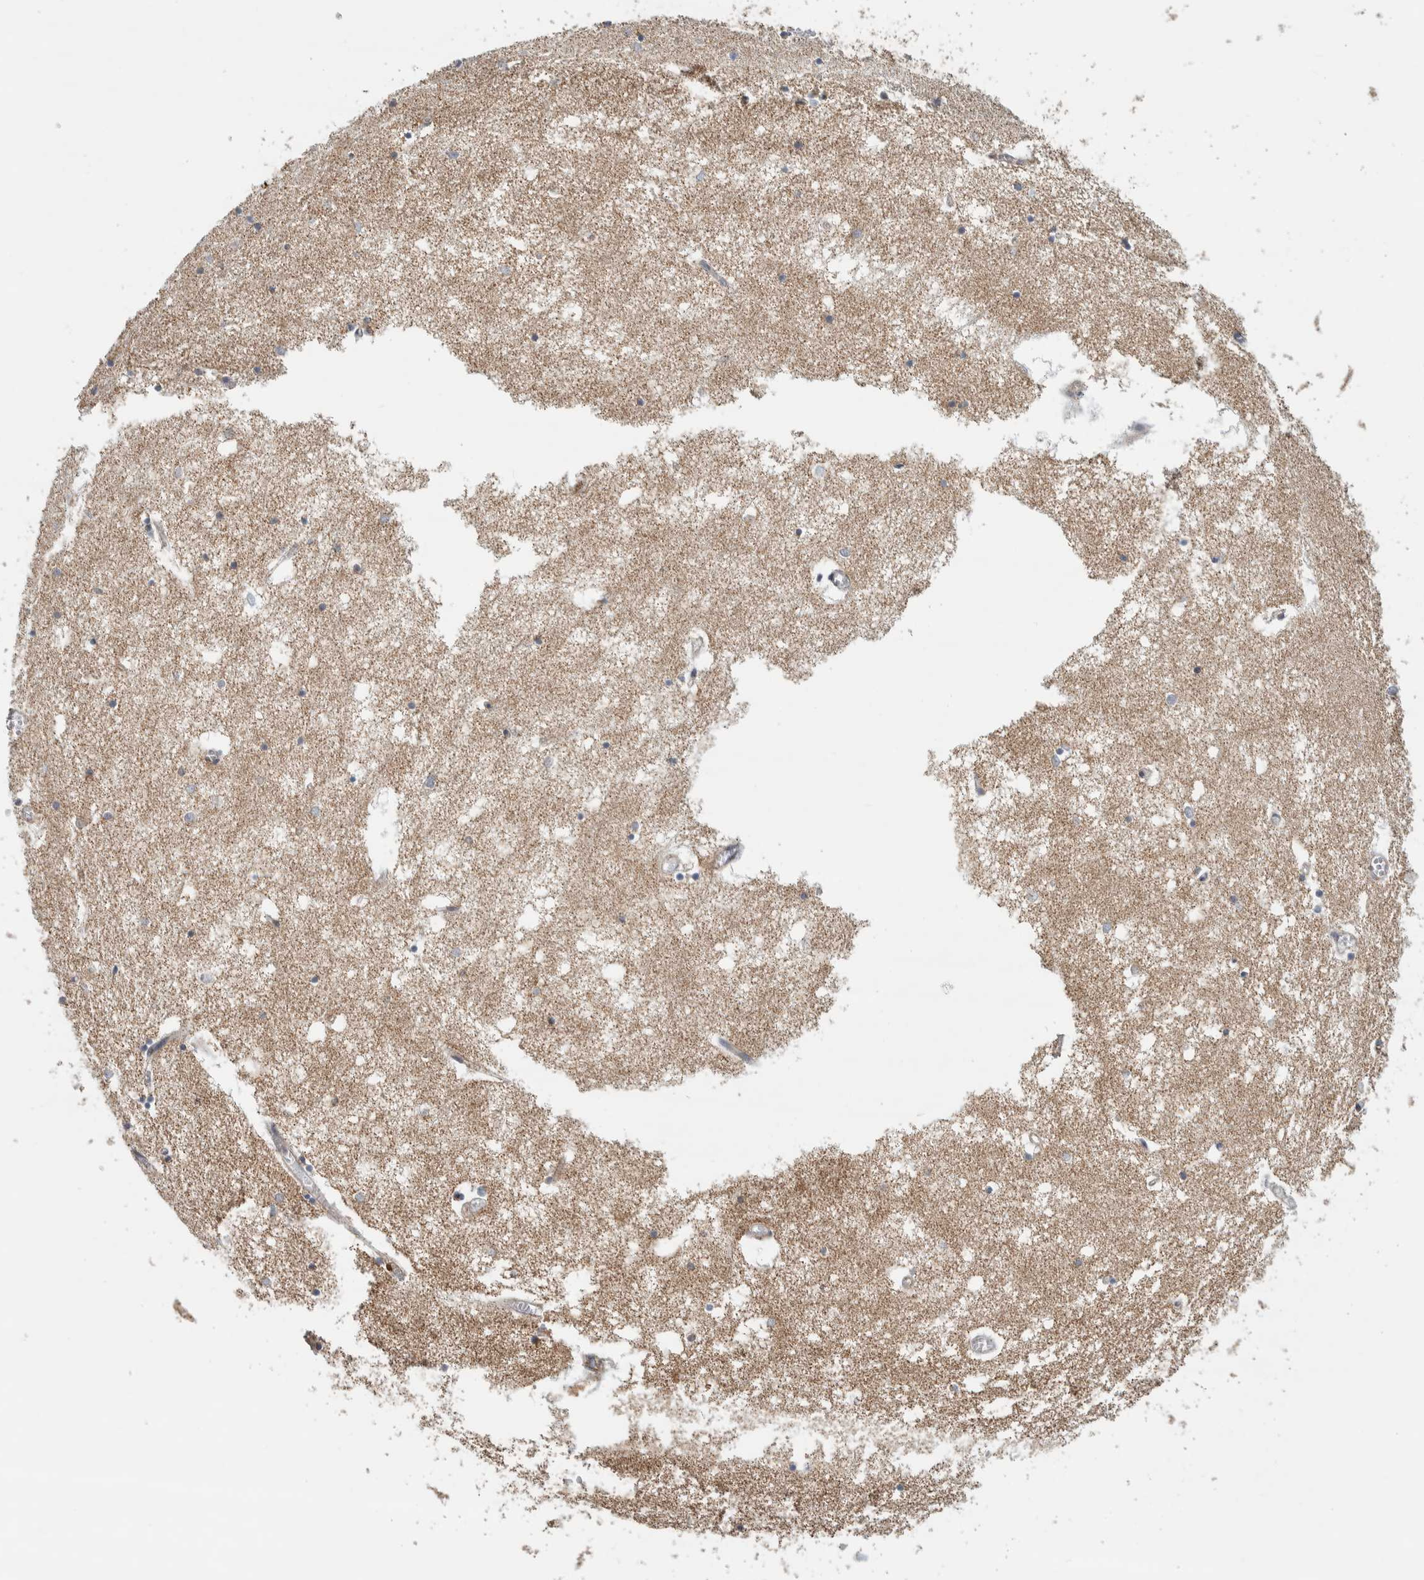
{"staining": {"intensity": "weak", "quantity": ">75%", "location": "cytoplasmic/membranous"}, "tissue": "hippocampus", "cell_type": "Glial cells", "image_type": "normal", "snomed": [{"axis": "morphology", "description": "Normal tissue, NOS"}, {"axis": "topography", "description": "Hippocampus"}], "caption": "Protein analysis of unremarkable hippocampus shows weak cytoplasmic/membranous expression in approximately >75% of glial cells. (Stains: DAB (3,3'-diaminobenzidine) in brown, nuclei in blue, Microscopy: brightfield microscopy at high magnification).", "gene": "AFP", "patient": {"sex": "male", "age": 70}}